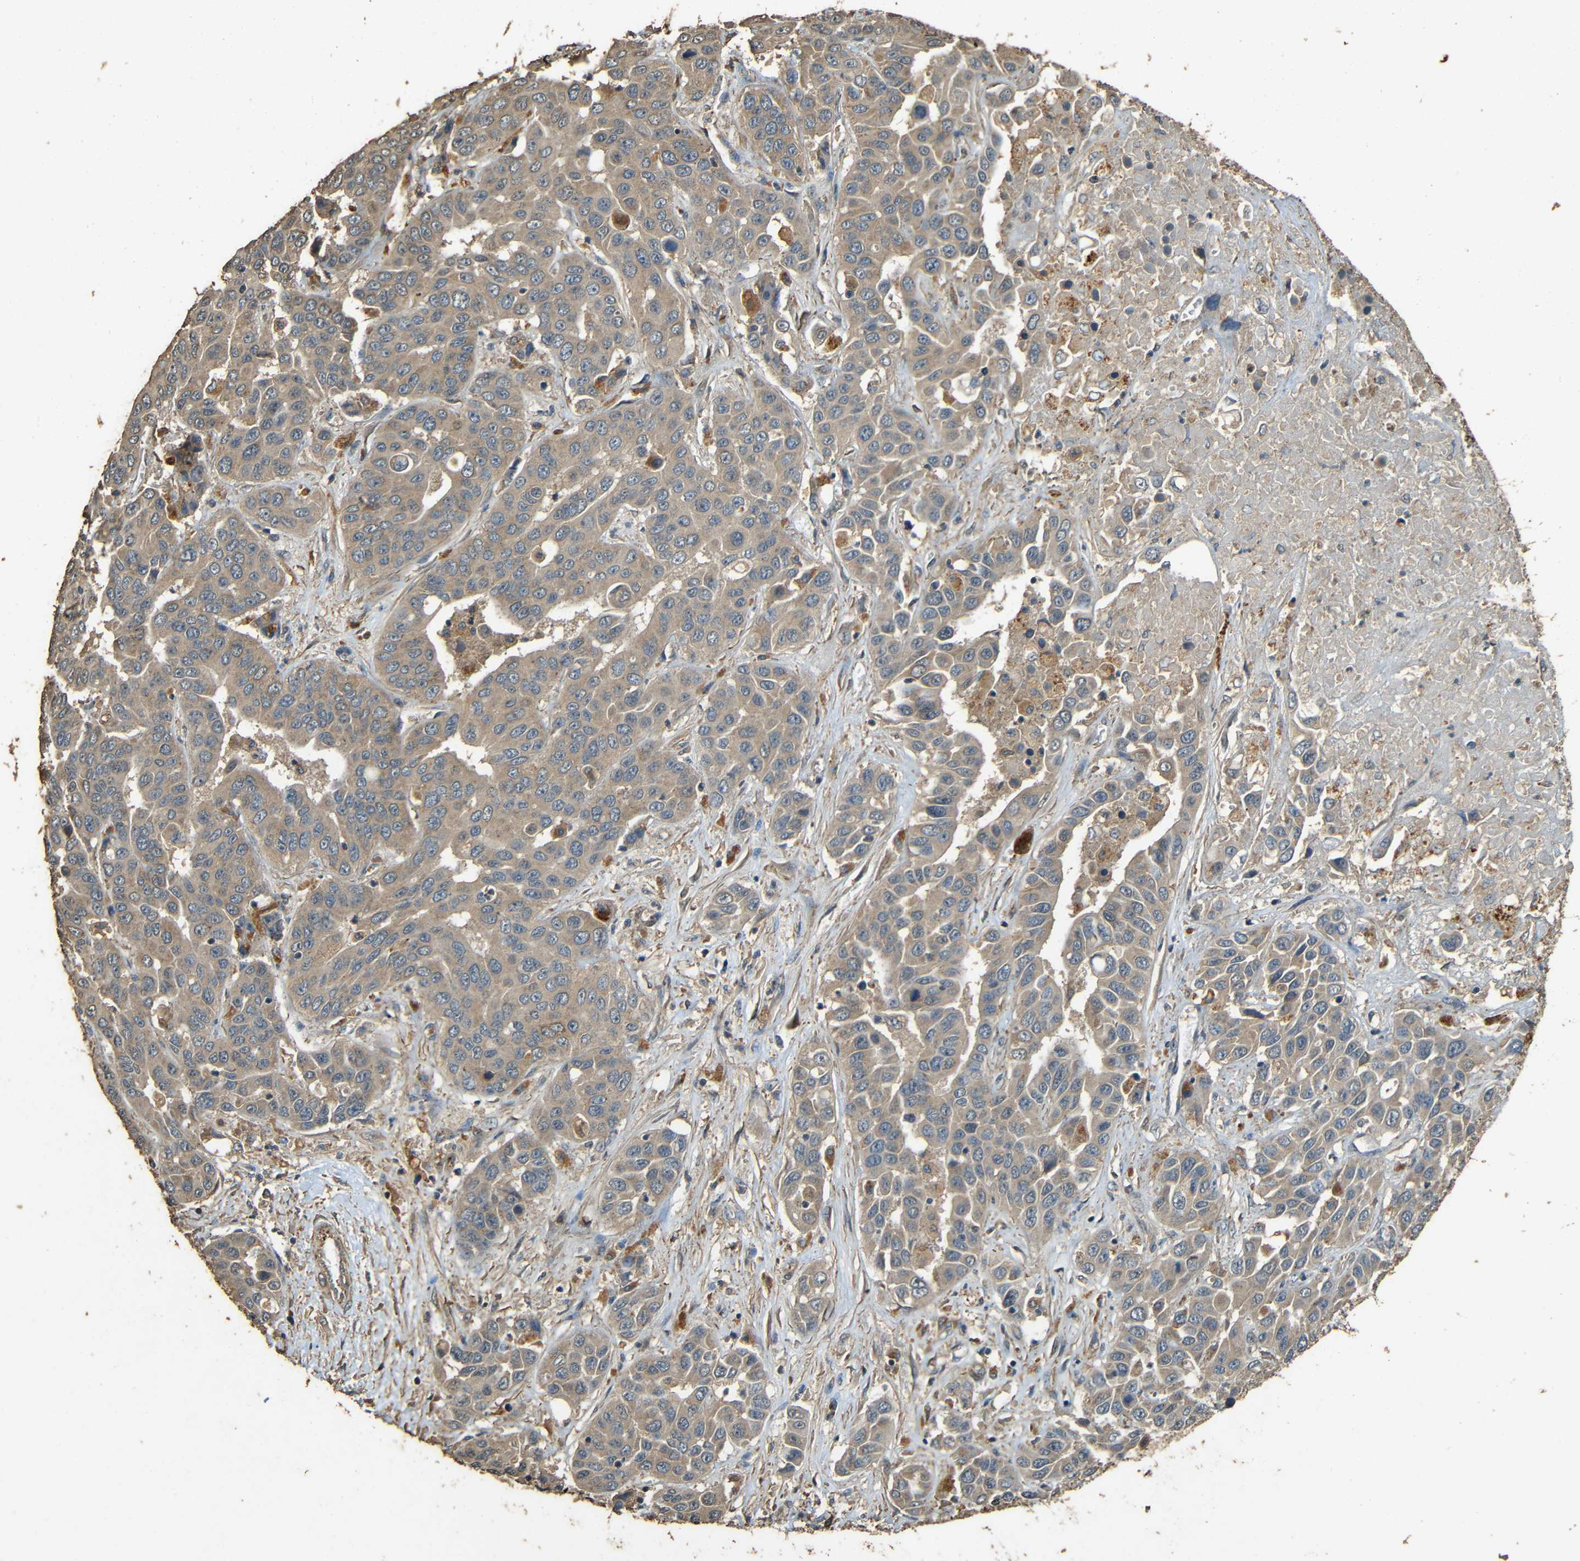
{"staining": {"intensity": "moderate", "quantity": ">75%", "location": "cytoplasmic/membranous"}, "tissue": "liver cancer", "cell_type": "Tumor cells", "image_type": "cancer", "snomed": [{"axis": "morphology", "description": "Cholangiocarcinoma"}, {"axis": "topography", "description": "Liver"}], "caption": "About >75% of tumor cells in human liver cancer (cholangiocarcinoma) demonstrate moderate cytoplasmic/membranous protein staining as visualized by brown immunohistochemical staining.", "gene": "PDE5A", "patient": {"sex": "female", "age": 52}}